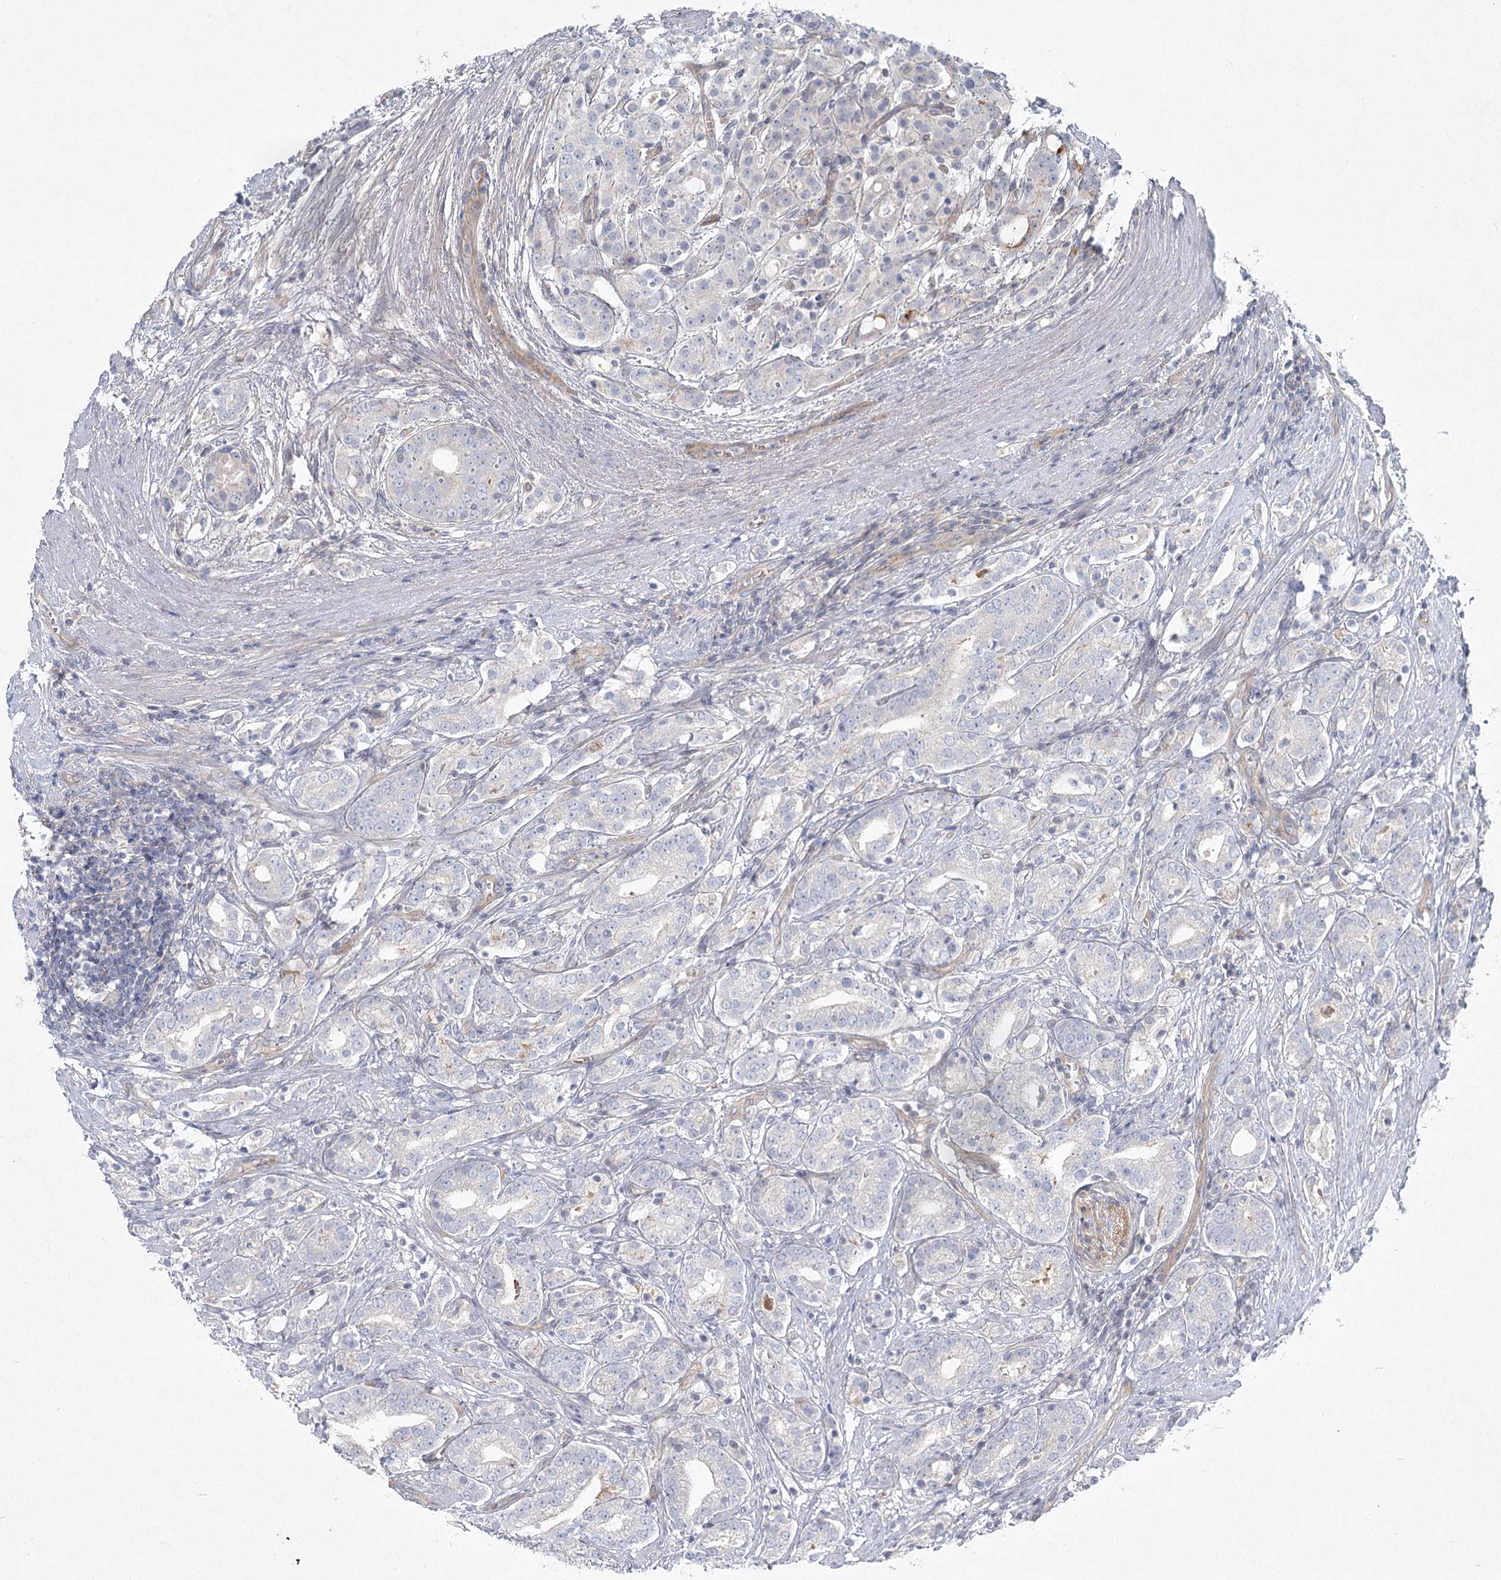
{"staining": {"intensity": "negative", "quantity": "none", "location": "none"}, "tissue": "prostate cancer", "cell_type": "Tumor cells", "image_type": "cancer", "snomed": [{"axis": "morphology", "description": "Adenocarcinoma, High grade"}, {"axis": "topography", "description": "Prostate"}], "caption": "Tumor cells show no significant expression in prostate cancer (adenocarcinoma (high-grade)). (DAB (3,3'-diaminobenzidine) immunohistochemistry (IHC) visualized using brightfield microscopy, high magnification).", "gene": "DNMBP", "patient": {"sex": "male", "age": 57}}